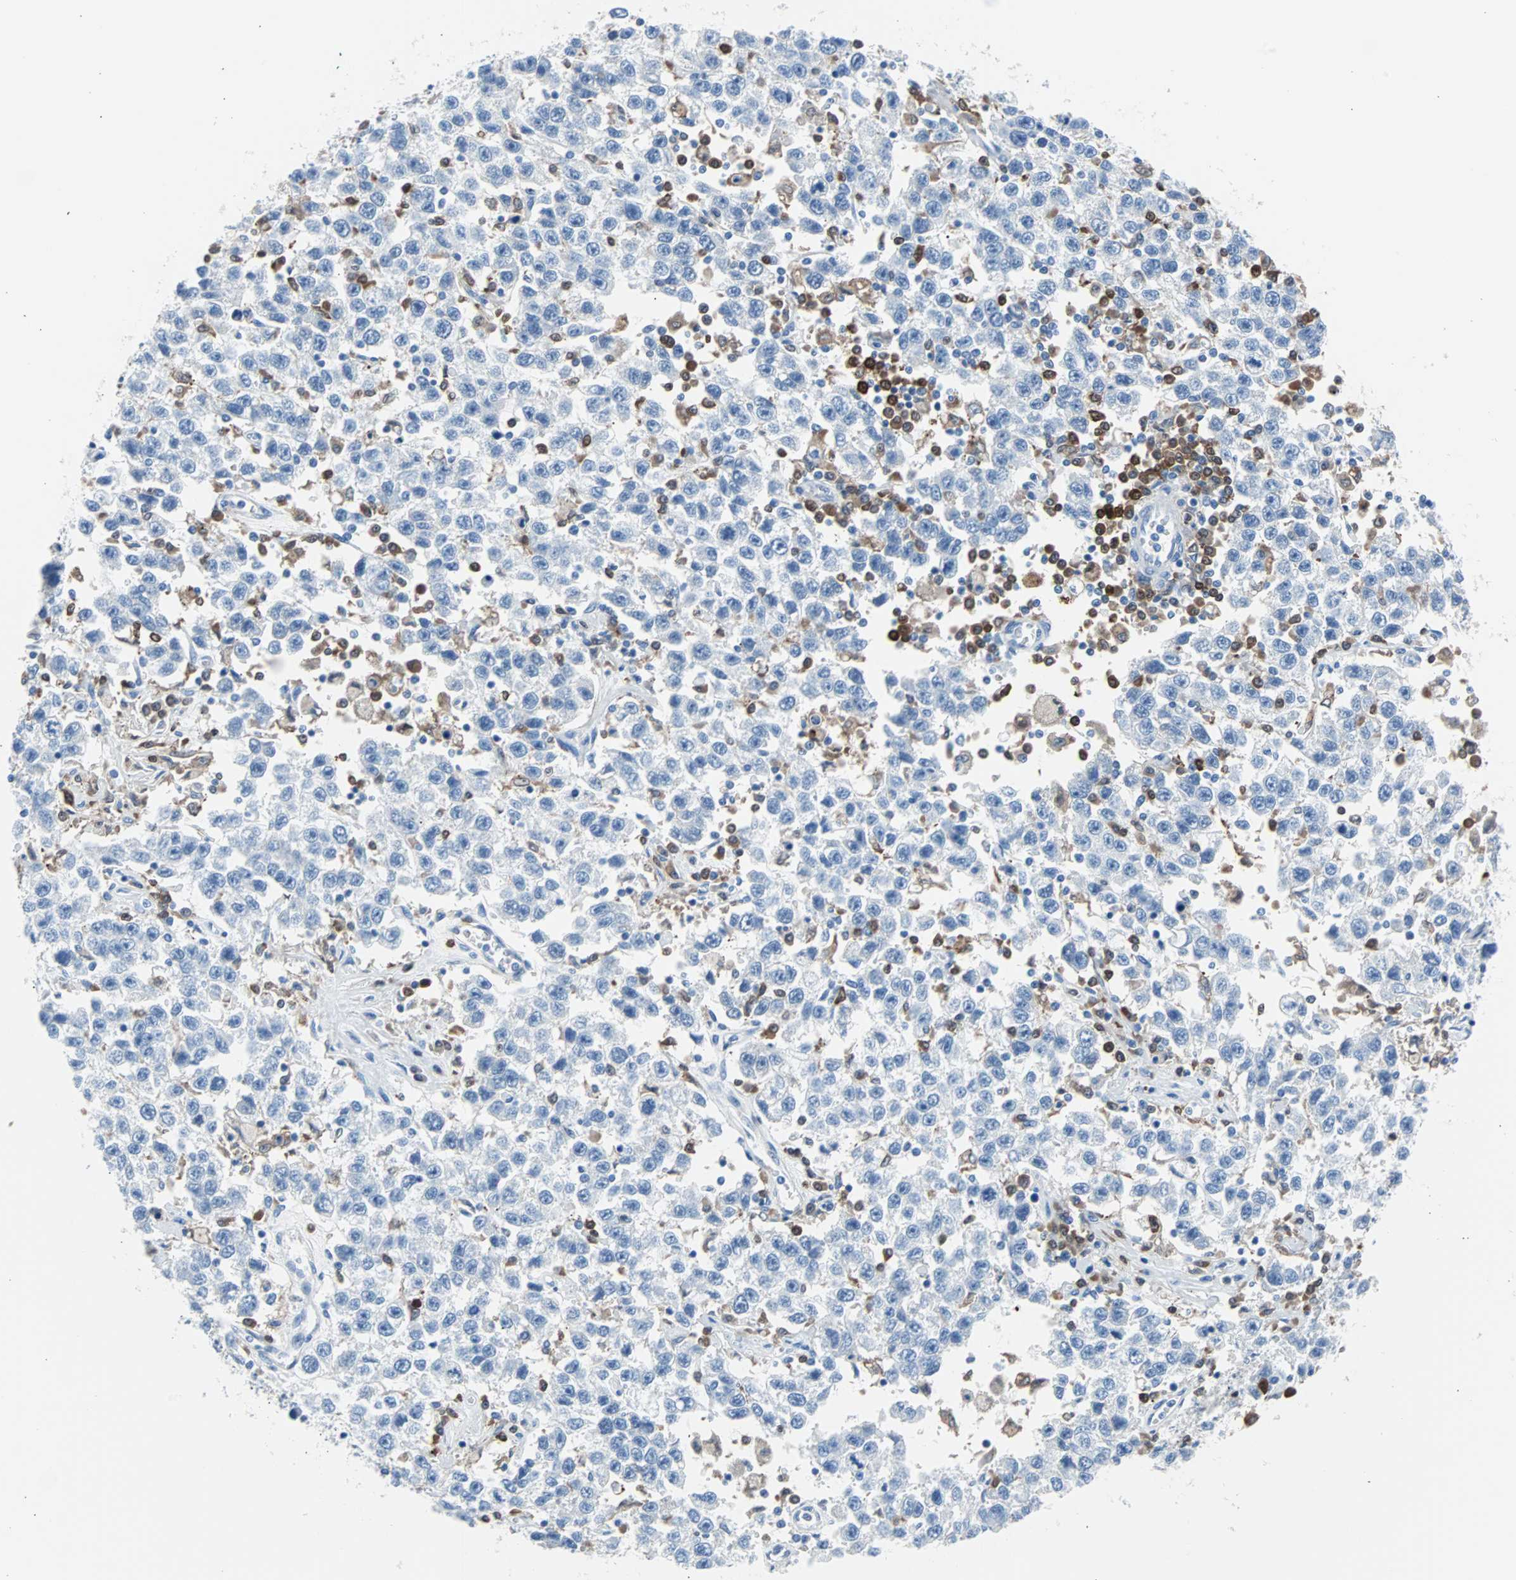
{"staining": {"intensity": "negative", "quantity": "none", "location": "none"}, "tissue": "testis cancer", "cell_type": "Tumor cells", "image_type": "cancer", "snomed": [{"axis": "morphology", "description": "Seminoma, NOS"}, {"axis": "topography", "description": "Testis"}], "caption": "Tumor cells show no significant expression in seminoma (testis).", "gene": "SYK", "patient": {"sex": "male", "age": 41}}